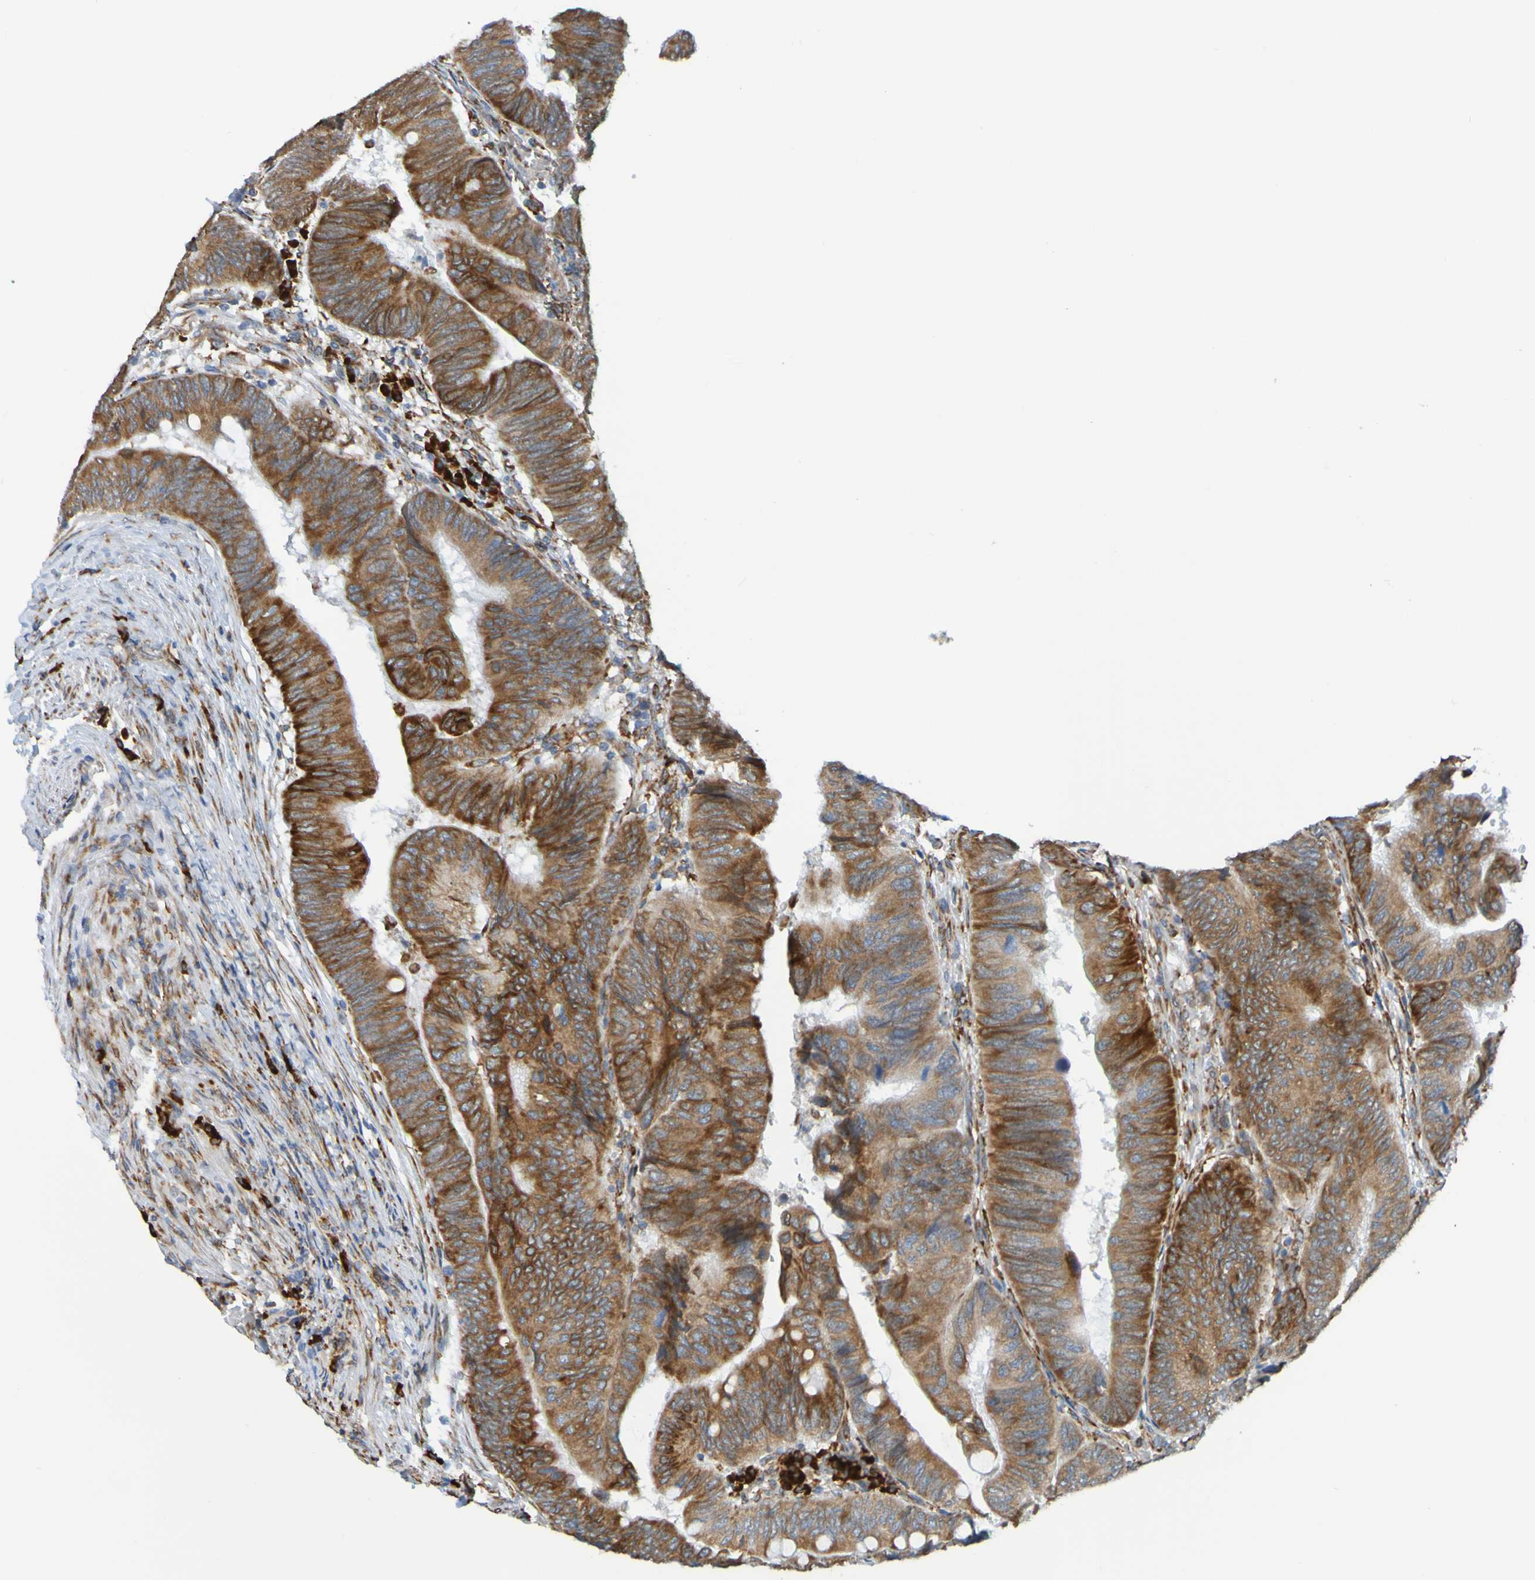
{"staining": {"intensity": "moderate", "quantity": ">75%", "location": "cytoplasmic/membranous"}, "tissue": "colorectal cancer", "cell_type": "Tumor cells", "image_type": "cancer", "snomed": [{"axis": "morphology", "description": "Adenocarcinoma, NOS"}, {"axis": "topography", "description": "Rectum"}], "caption": "Protein staining demonstrates moderate cytoplasmic/membranous positivity in about >75% of tumor cells in colorectal cancer.", "gene": "SSR1", "patient": {"sex": "female", "age": 59}}